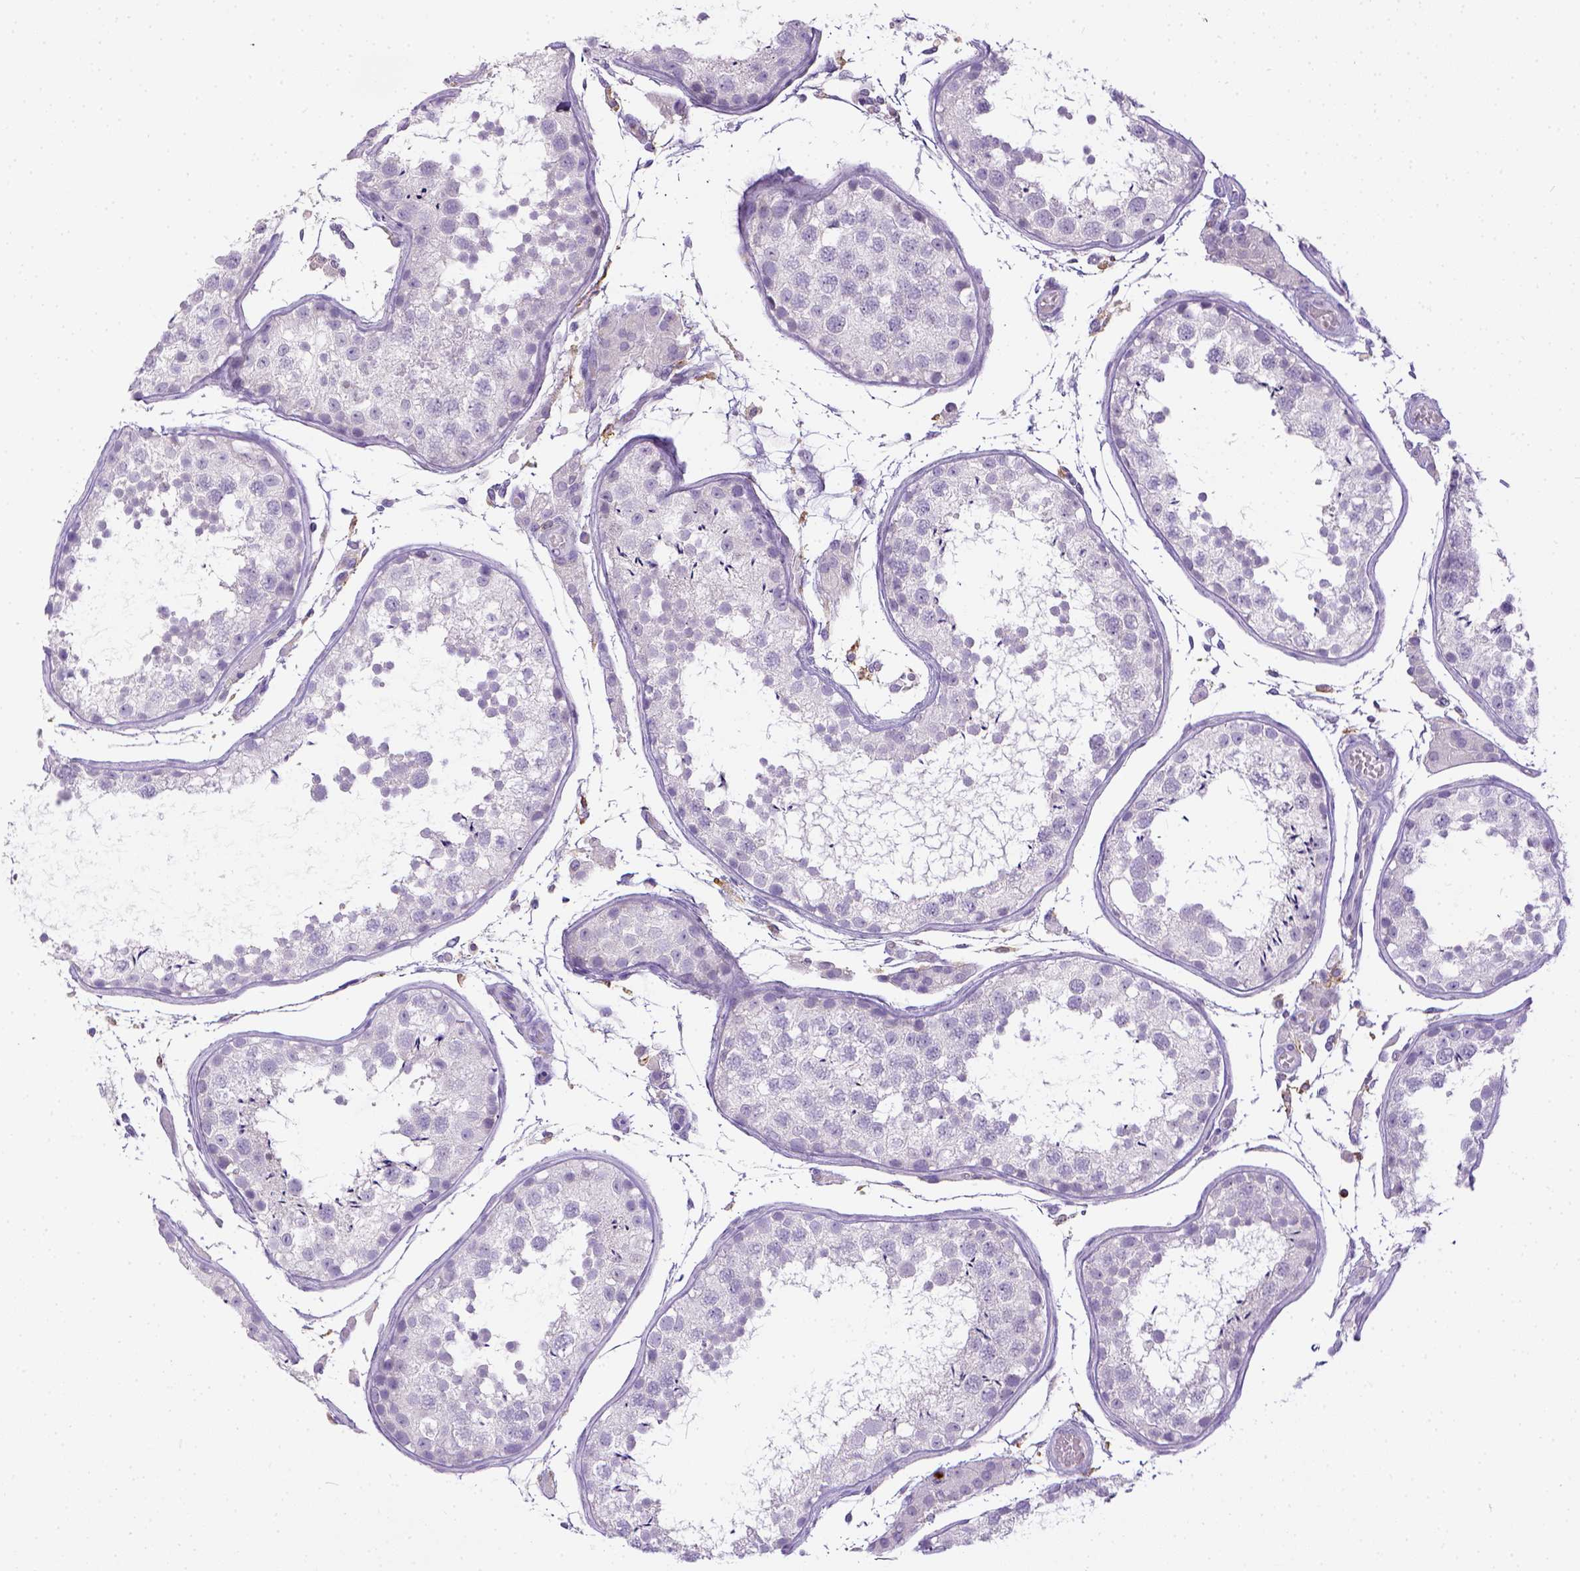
{"staining": {"intensity": "negative", "quantity": "none", "location": "none"}, "tissue": "testis", "cell_type": "Cells in seminiferous ducts", "image_type": "normal", "snomed": [{"axis": "morphology", "description": "Normal tissue, NOS"}, {"axis": "topography", "description": "Testis"}], "caption": "DAB (3,3'-diaminobenzidine) immunohistochemical staining of unremarkable human testis displays no significant staining in cells in seminiferous ducts.", "gene": "ITGAM", "patient": {"sex": "male", "age": 29}}